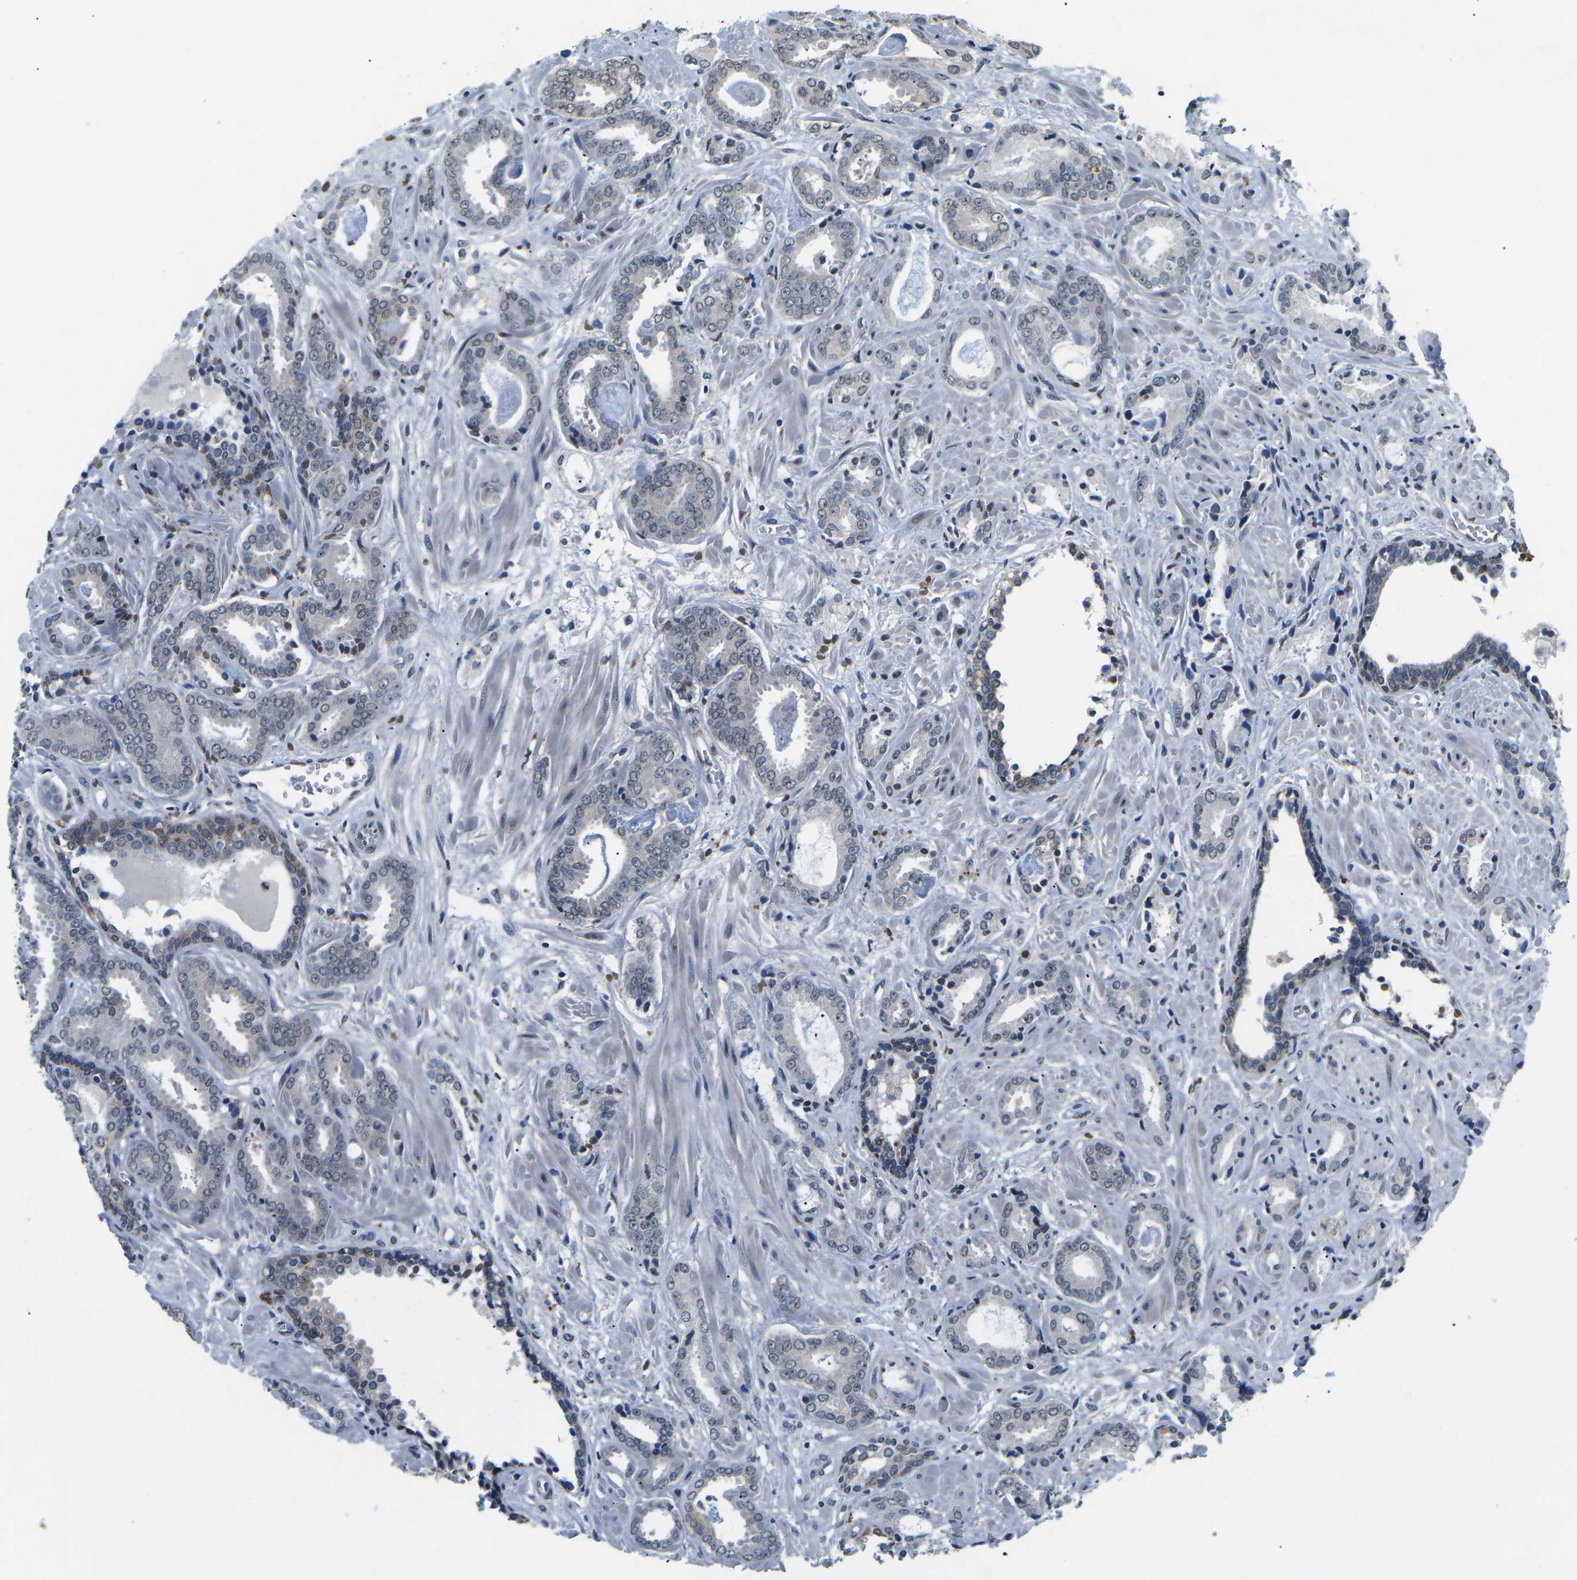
{"staining": {"intensity": "weak", "quantity": "<25%", "location": "nuclear"}, "tissue": "prostate cancer", "cell_type": "Tumor cells", "image_type": "cancer", "snomed": [{"axis": "morphology", "description": "Adenocarcinoma, Low grade"}, {"axis": "topography", "description": "Prostate"}], "caption": "The photomicrograph demonstrates no staining of tumor cells in adenocarcinoma (low-grade) (prostate).", "gene": "SCNN1B", "patient": {"sex": "male", "age": 53}}